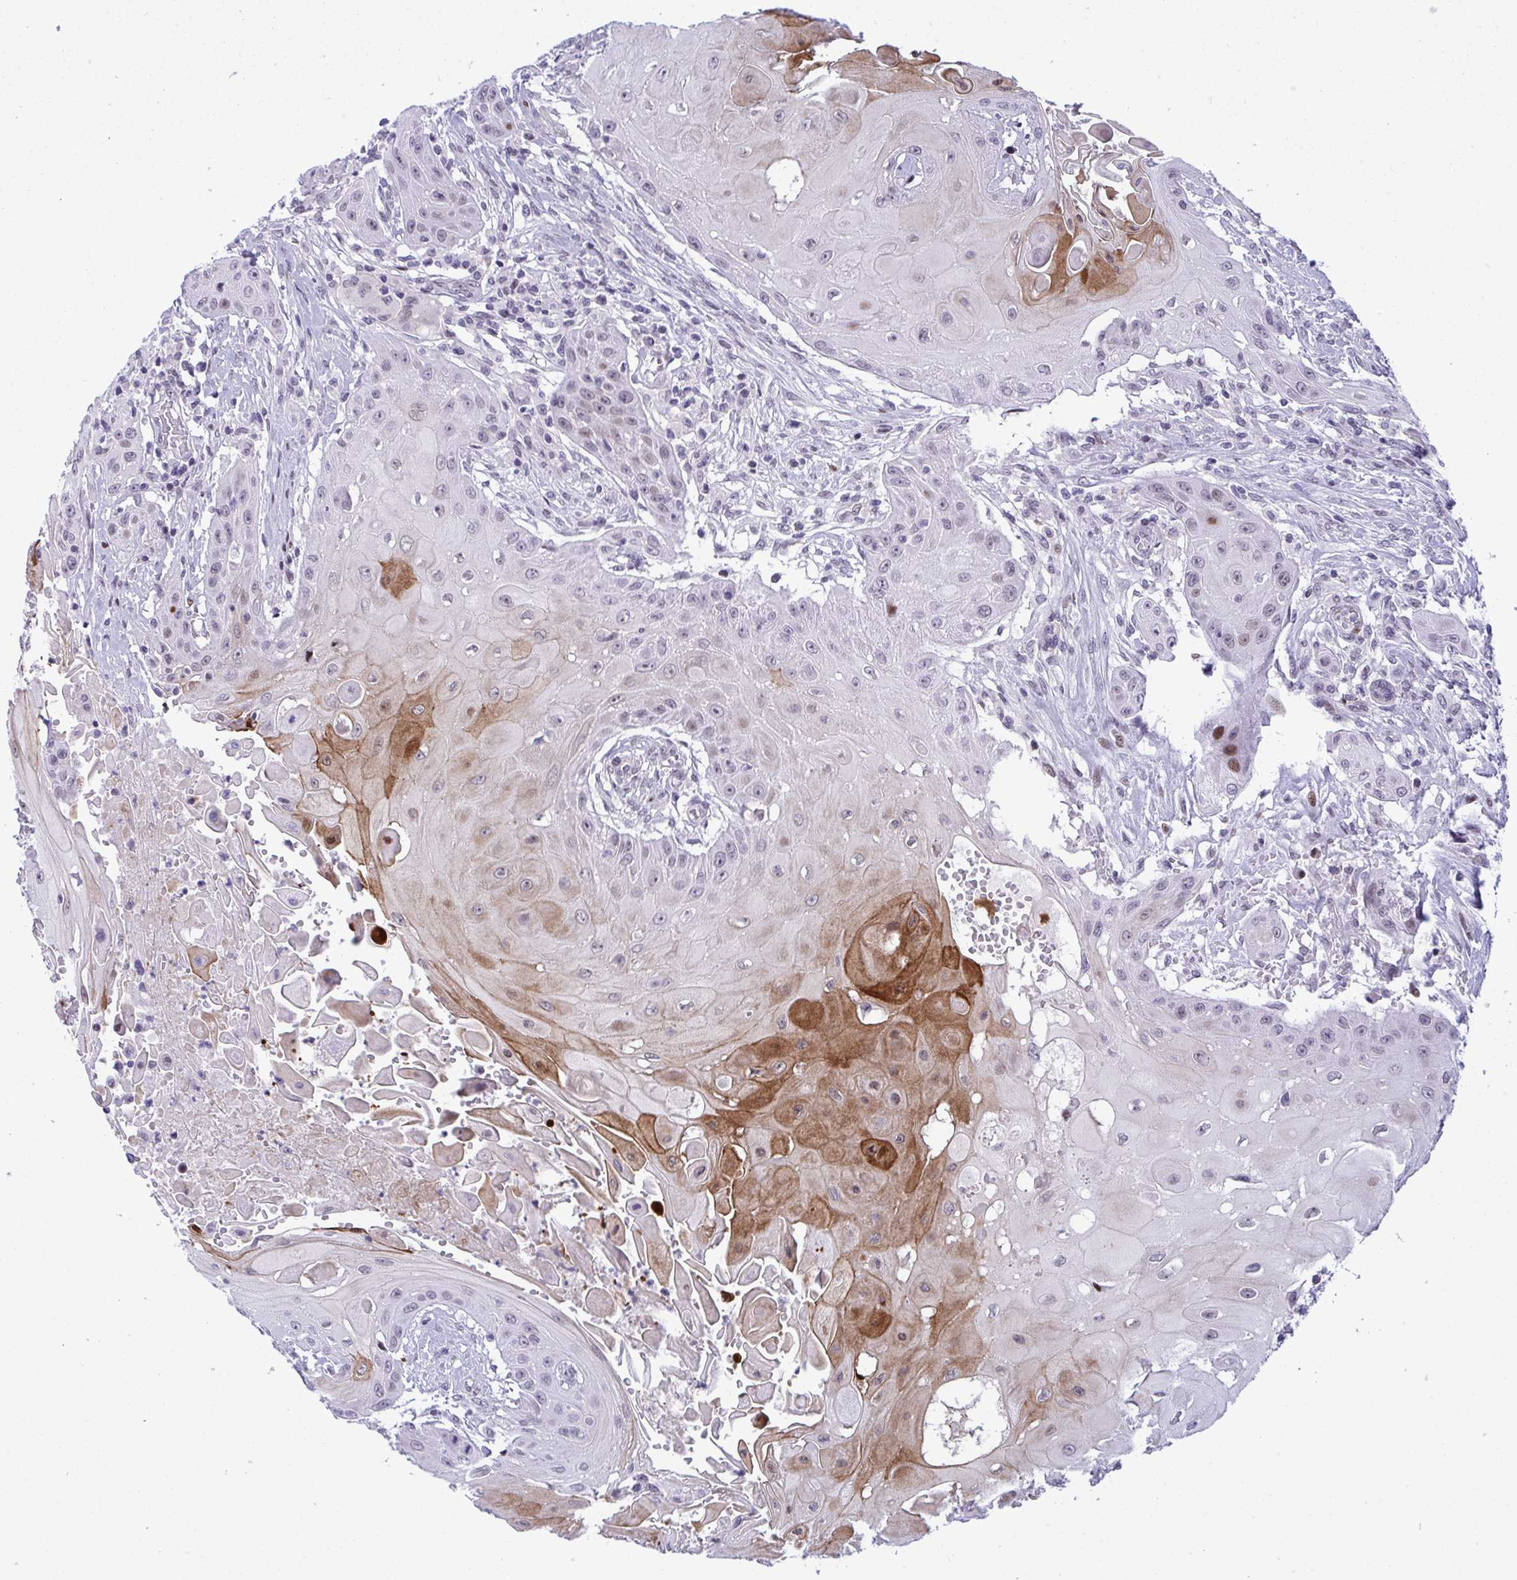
{"staining": {"intensity": "strong", "quantity": "<25%", "location": "cytoplasmic/membranous,nuclear"}, "tissue": "head and neck cancer", "cell_type": "Tumor cells", "image_type": "cancer", "snomed": [{"axis": "morphology", "description": "Squamous cell carcinoma, NOS"}, {"axis": "topography", "description": "Oral tissue"}, {"axis": "topography", "description": "Head-Neck"}, {"axis": "topography", "description": "Neck, NOS"}], "caption": "Head and neck cancer stained with DAB (3,3'-diaminobenzidine) immunohistochemistry exhibits medium levels of strong cytoplasmic/membranous and nuclear staining in approximately <25% of tumor cells.", "gene": "ZFHX3", "patient": {"sex": "female", "age": 55}}